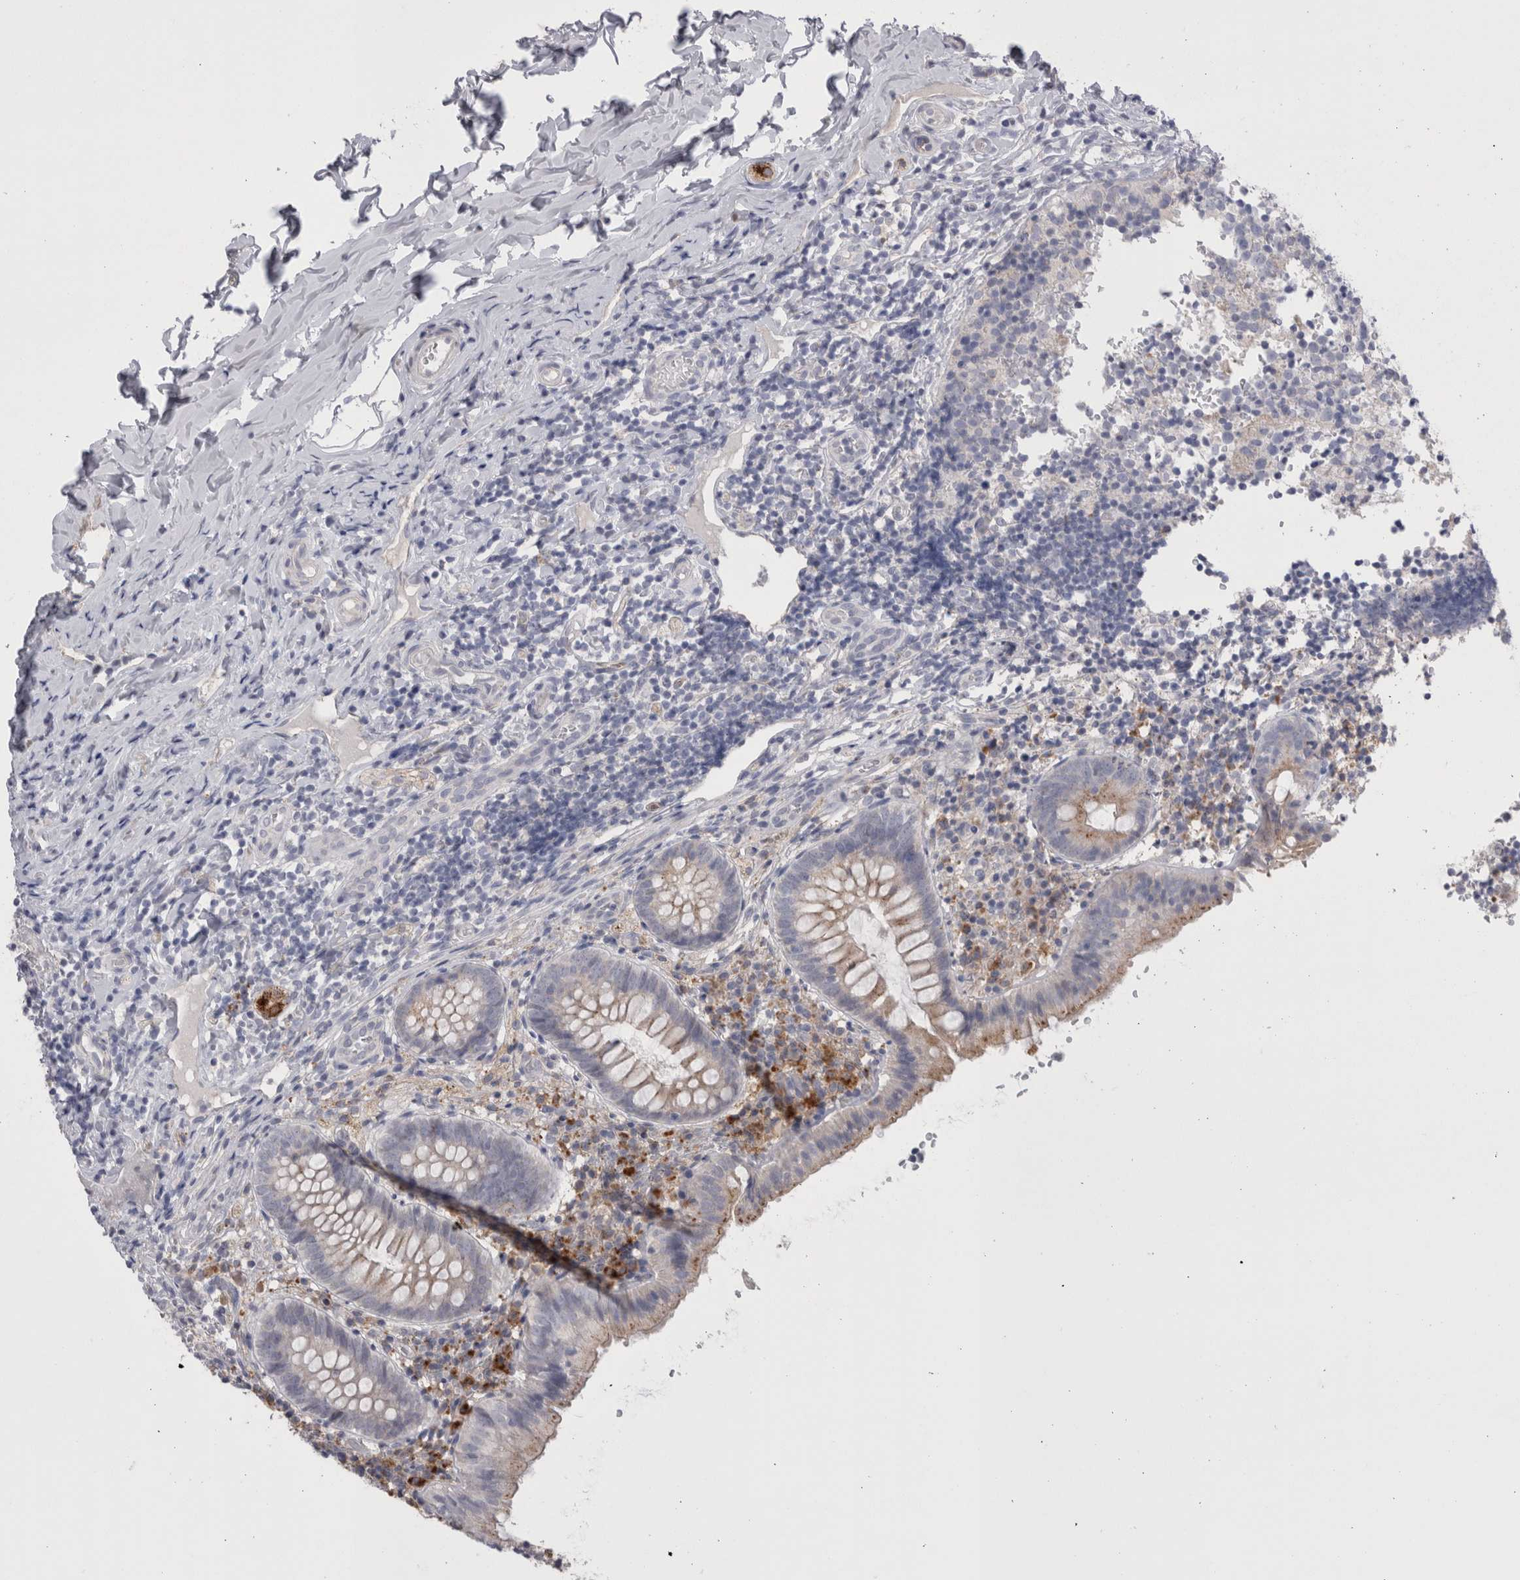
{"staining": {"intensity": "weak", "quantity": "25%-75%", "location": "cytoplasmic/membranous"}, "tissue": "appendix", "cell_type": "Glandular cells", "image_type": "normal", "snomed": [{"axis": "morphology", "description": "Normal tissue, NOS"}, {"axis": "topography", "description": "Appendix"}], "caption": "Immunohistochemical staining of benign human appendix shows 25%-75% levels of weak cytoplasmic/membranous protein positivity in about 25%-75% of glandular cells.", "gene": "EPDR1", "patient": {"sex": "male", "age": 8}}